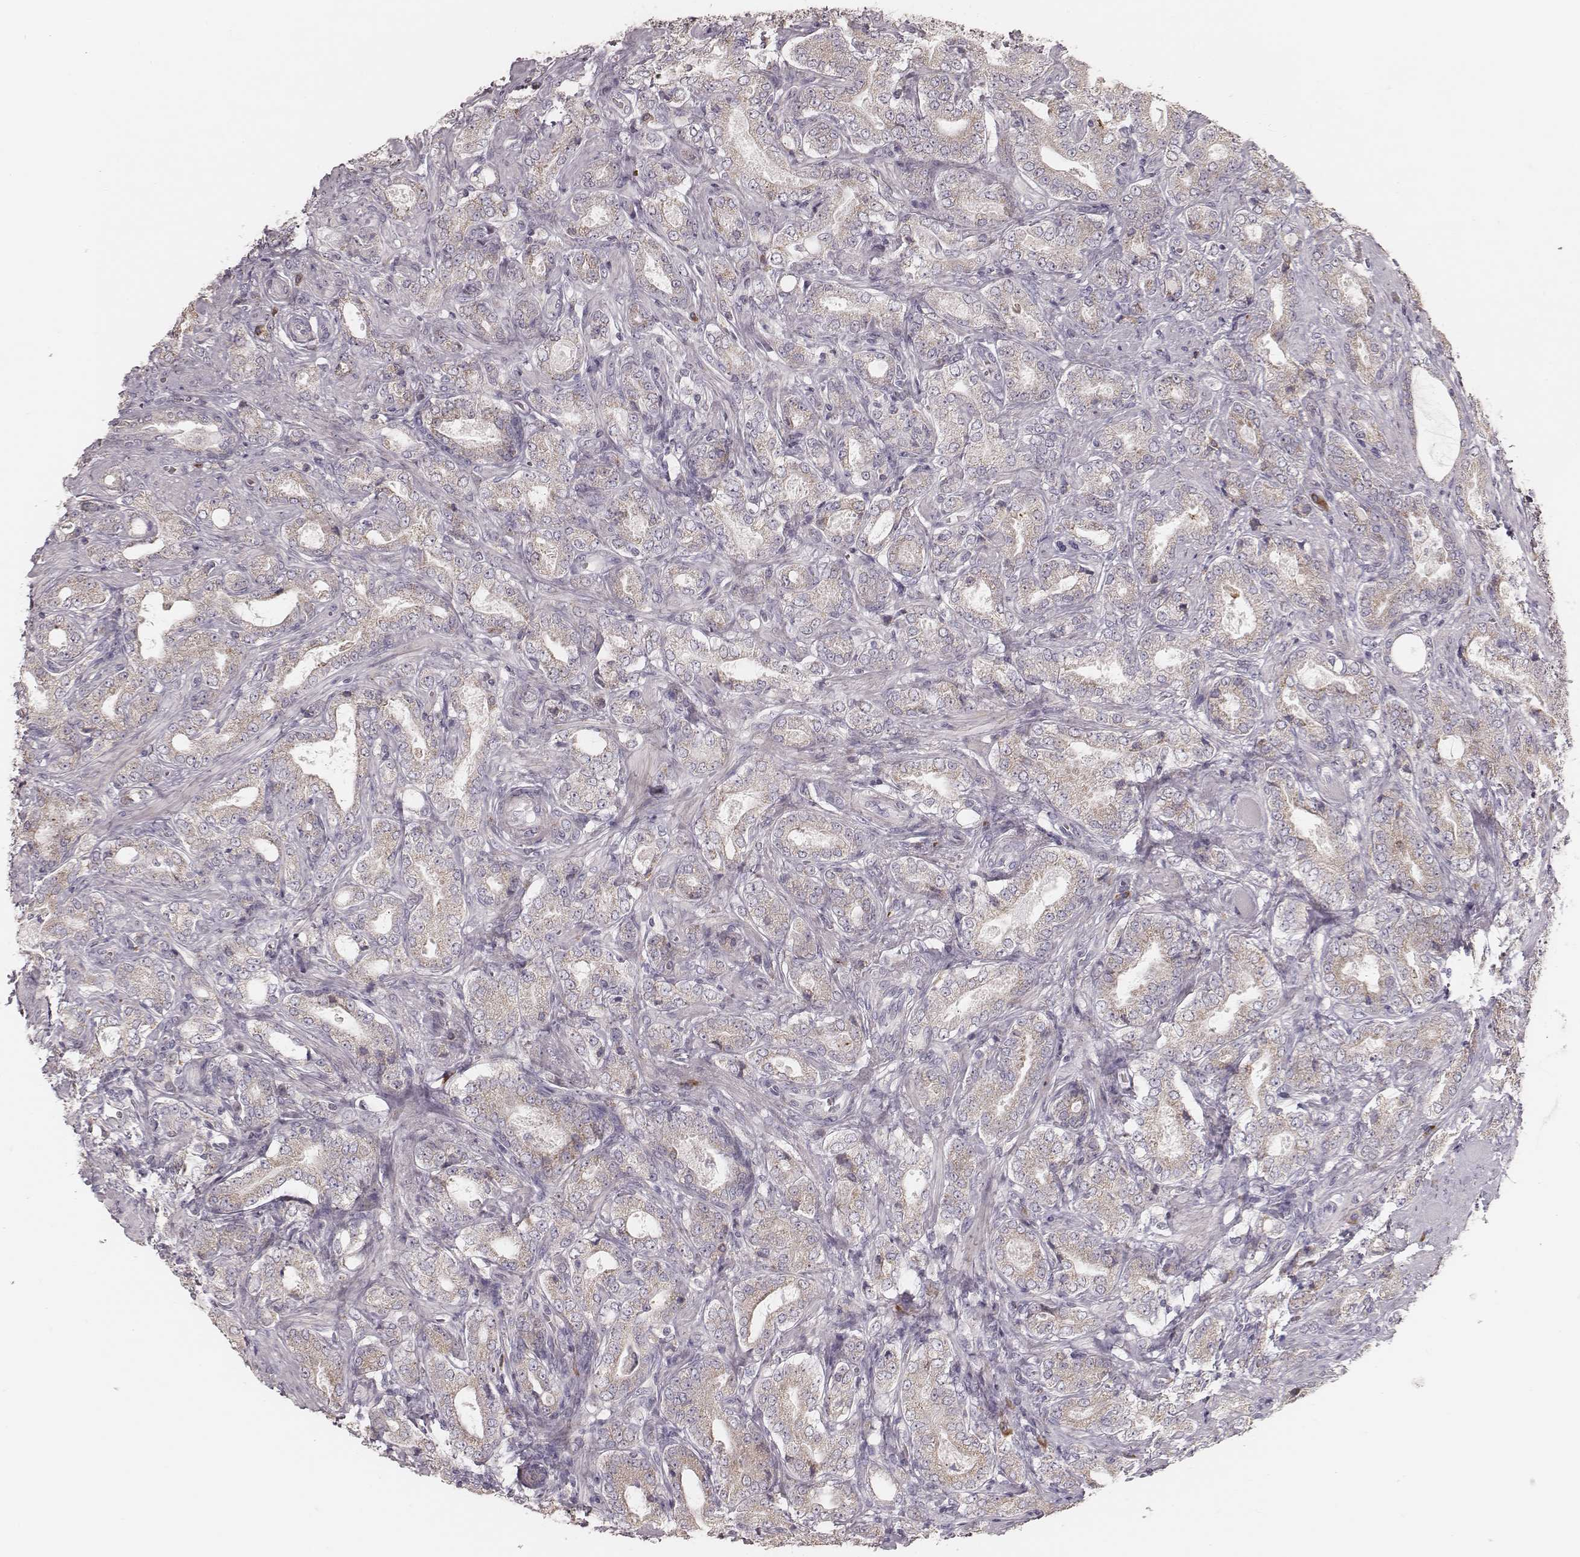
{"staining": {"intensity": "weak", "quantity": ">75%", "location": "cytoplasmic/membranous"}, "tissue": "prostate cancer", "cell_type": "Tumor cells", "image_type": "cancer", "snomed": [{"axis": "morphology", "description": "Adenocarcinoma, NOS"}, {"axis": "topography", "description": "Prostate"}], "caption": "Human prostate cancer (adenocarcinoma) stained for a protein (brown) displays weak cytoplasmic/membranous positive staining in approximately >75% of tumor cells.", "gene": "KIF5C", "patient": {"sex": "male", "age": 64}}